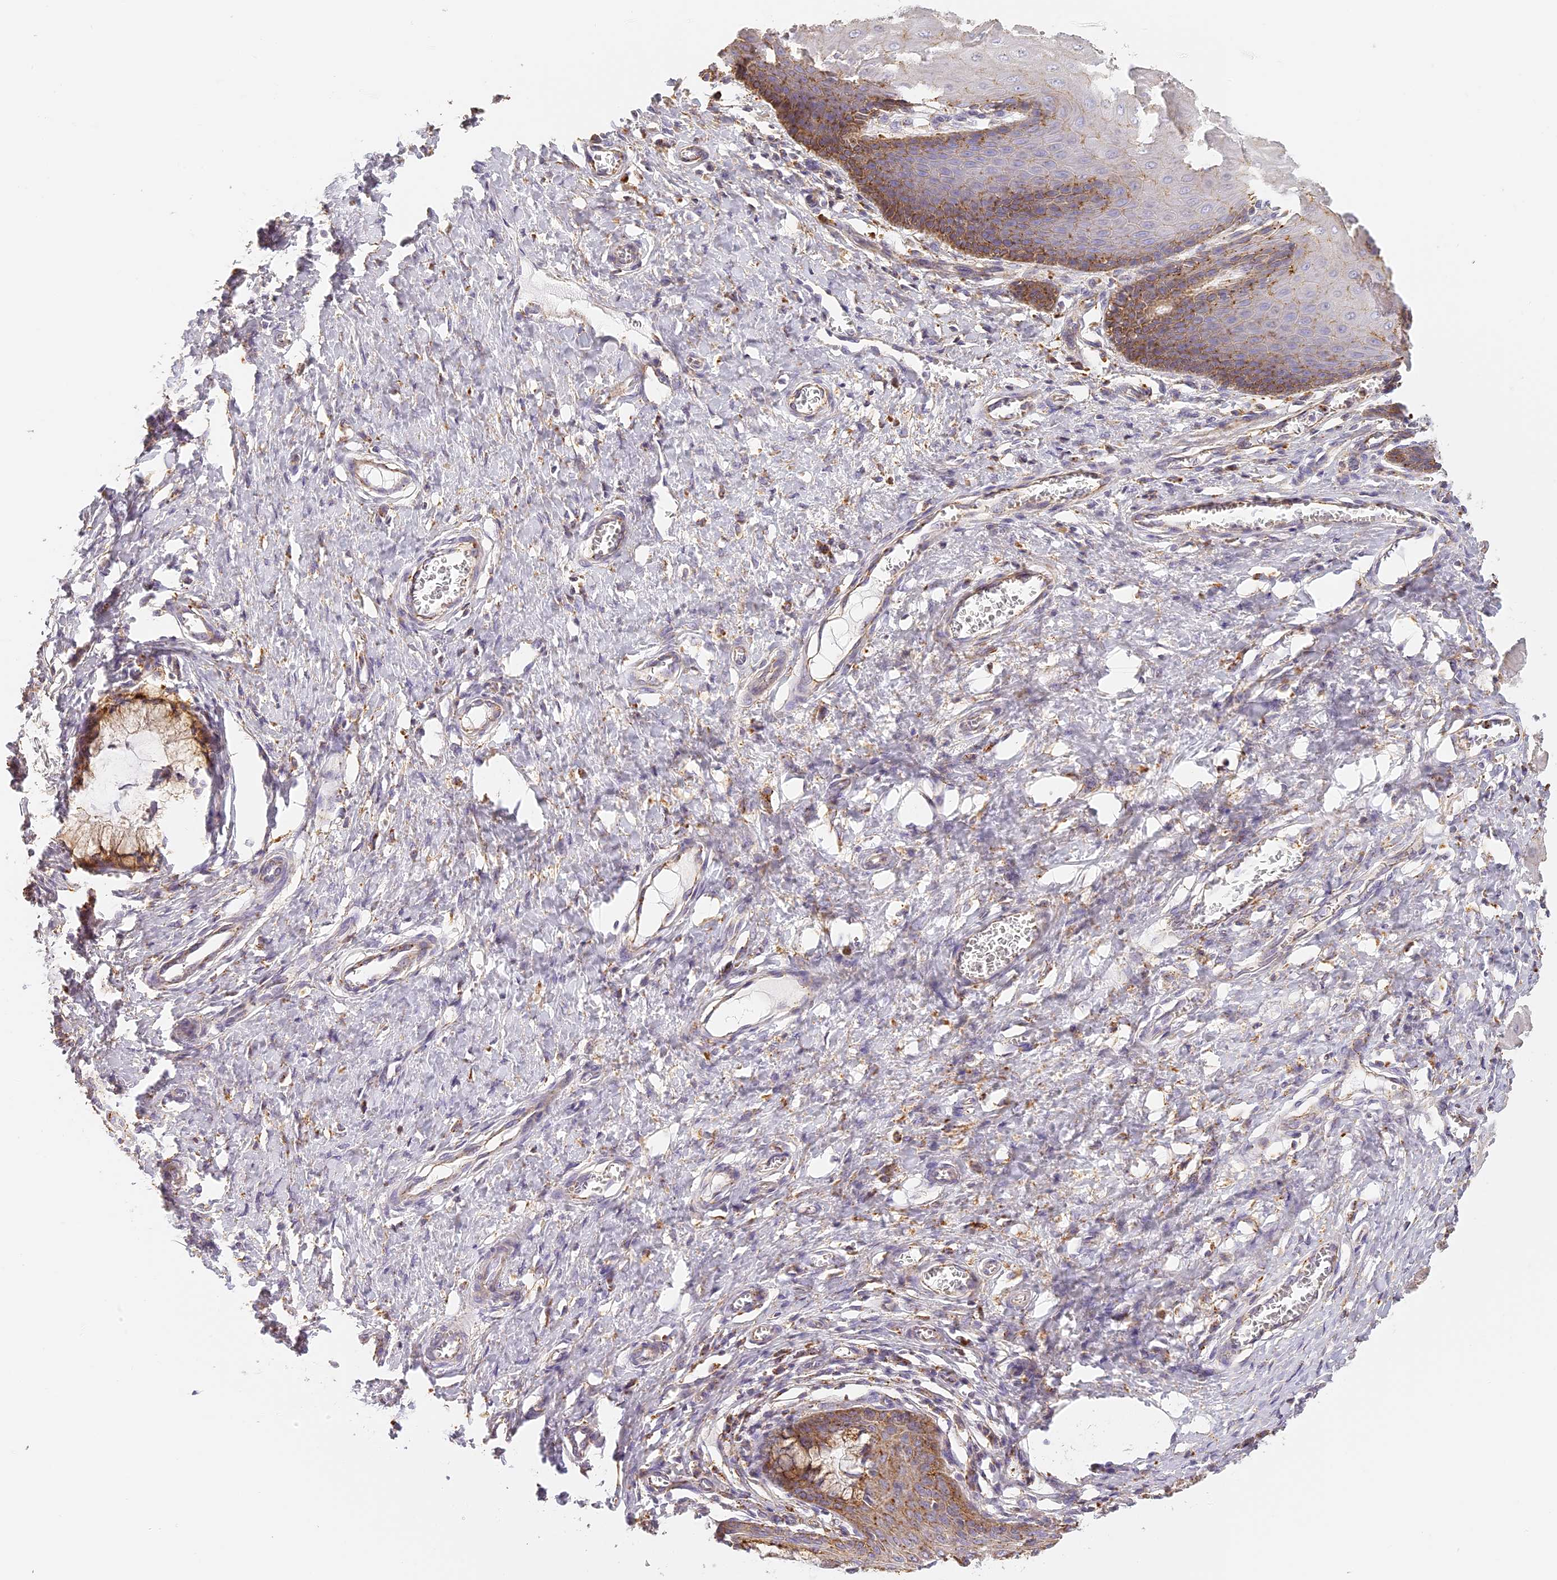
{"staining": {"intensity": "moderate", "quantity": ">75%", "location": "cytoplasmic/membranous"}, "tissue": "cervix", "cell_type": "Glandular cells", "image_type": "normal", "snomed": [{"axis": "morphology", "description": "Normal tissue, NOS"}, {"axis": "topography", "description": "Cervix"}], "caption": "Cervix stained with a brown dye demonstrates moderate cytoplasmic/membranous positive positivity in about >75% of glandular cells.", "gene": "LAMP2", "patient": {"sex": "female", "age": 55}}